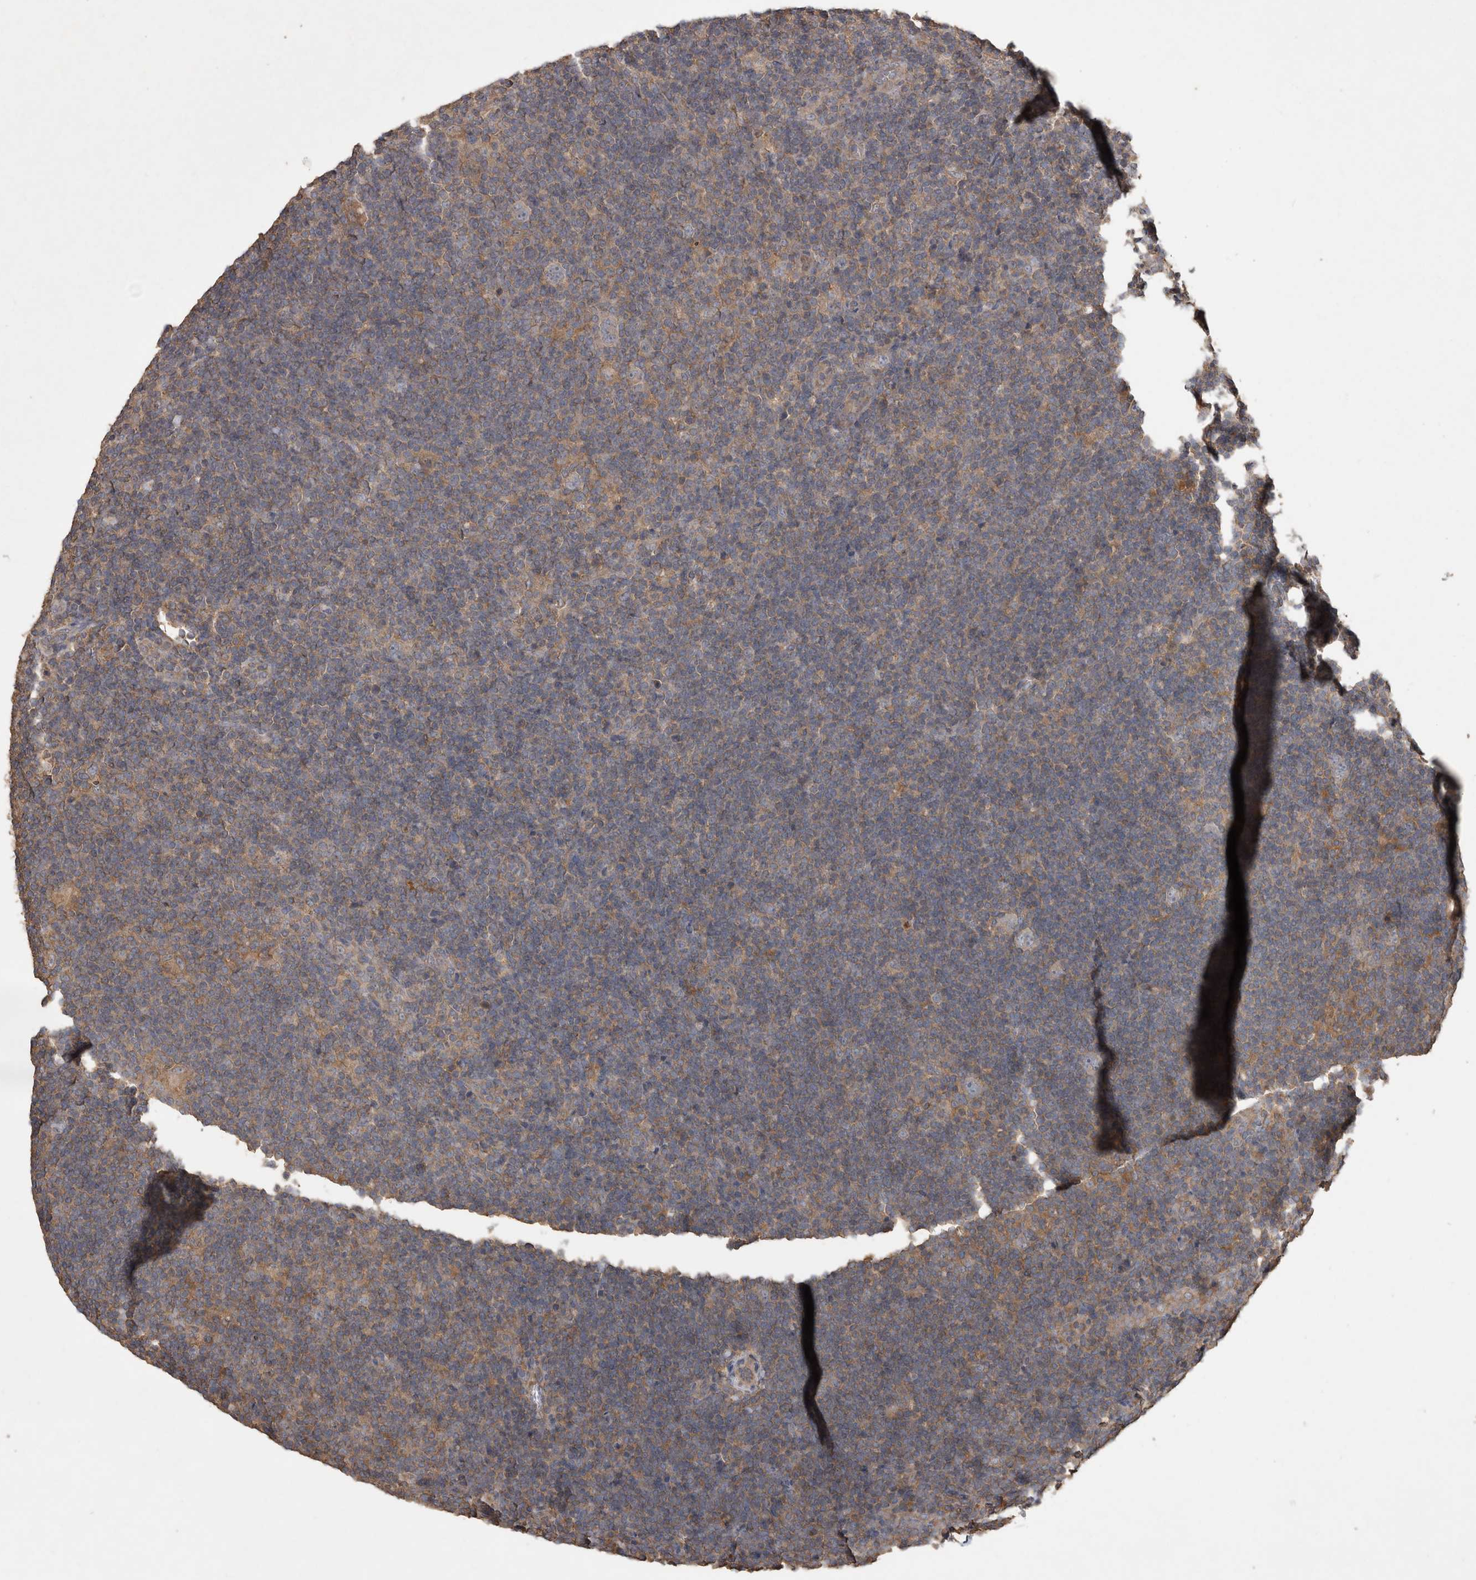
{"staining": {"intensity": "weak", "quantity": "<25%", "location": "cytoplasmic/membranous"}, "tissue": "lymphoma", "cell_type": "Tumor cells", "image_type": "cancer", "snomed": [{"axis": "morphology", "description": "Hodgkin's disease, NOS"}, {"axis": "topography", "description": "Lymph node"}], "caption": "Tumor cells show no significant staining in Hodgkin's disease.", "gene": "TRMT61B", "patient": {"sex": "female", "age": 57}}